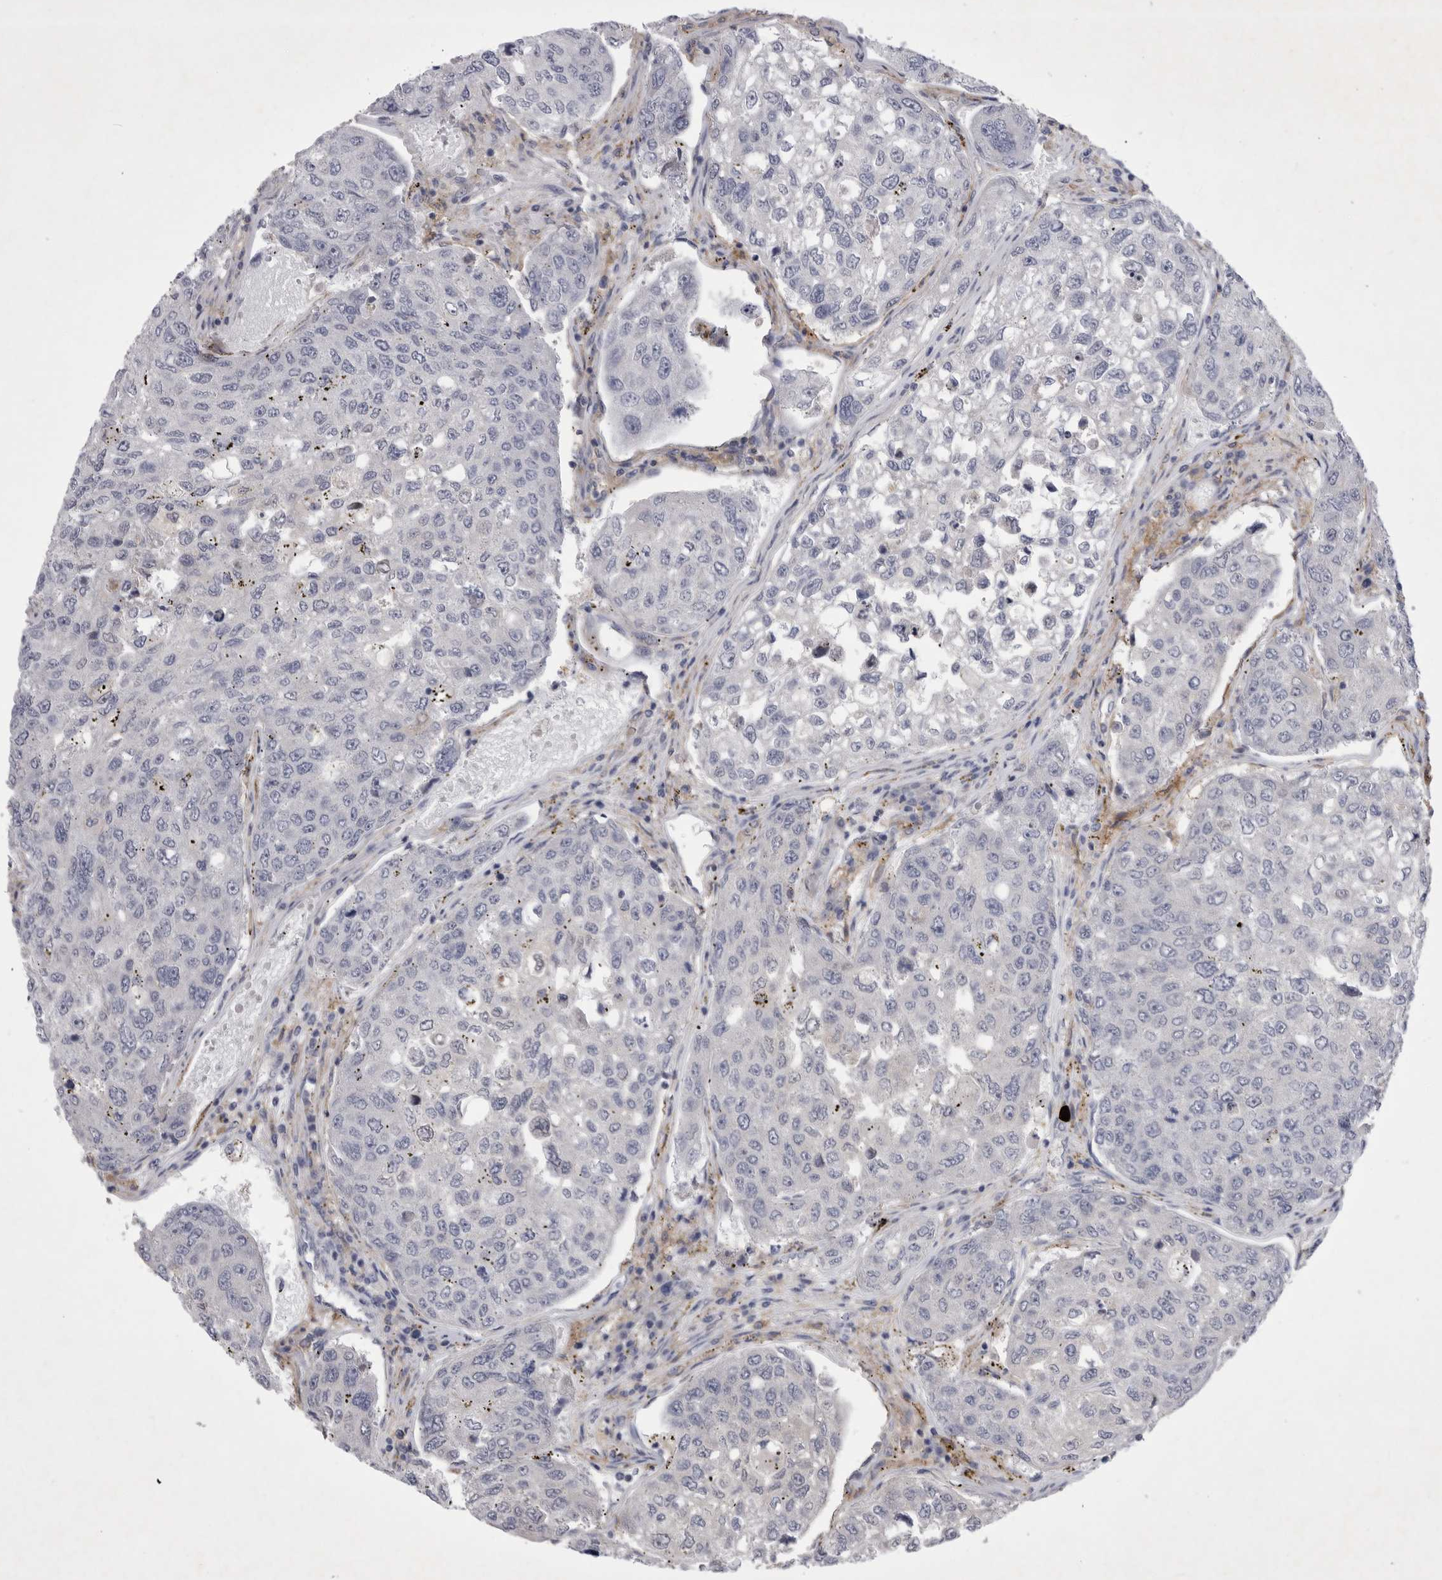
{"staining": {"intensity": "negative", "quantity": "none", "location": "none"}, "tissue": "urothelial cancer", "cell_type": "Tumor cells", "image_type": "cancer", "snomed": [{"axis": "morphology", "description": "Urothelial carcinoma, High grade"}, {"axis": "topography", "description": "Lymph node"}, {"axis": "topography", "description": "Urinary bladder"}], "caption": "DAB immunohistochemical staining of urothelial cancer exhibits no significant staining in tumor cells.", "gene": "SIGLEC10", "patient": {"sex": "male", "age": 51}}